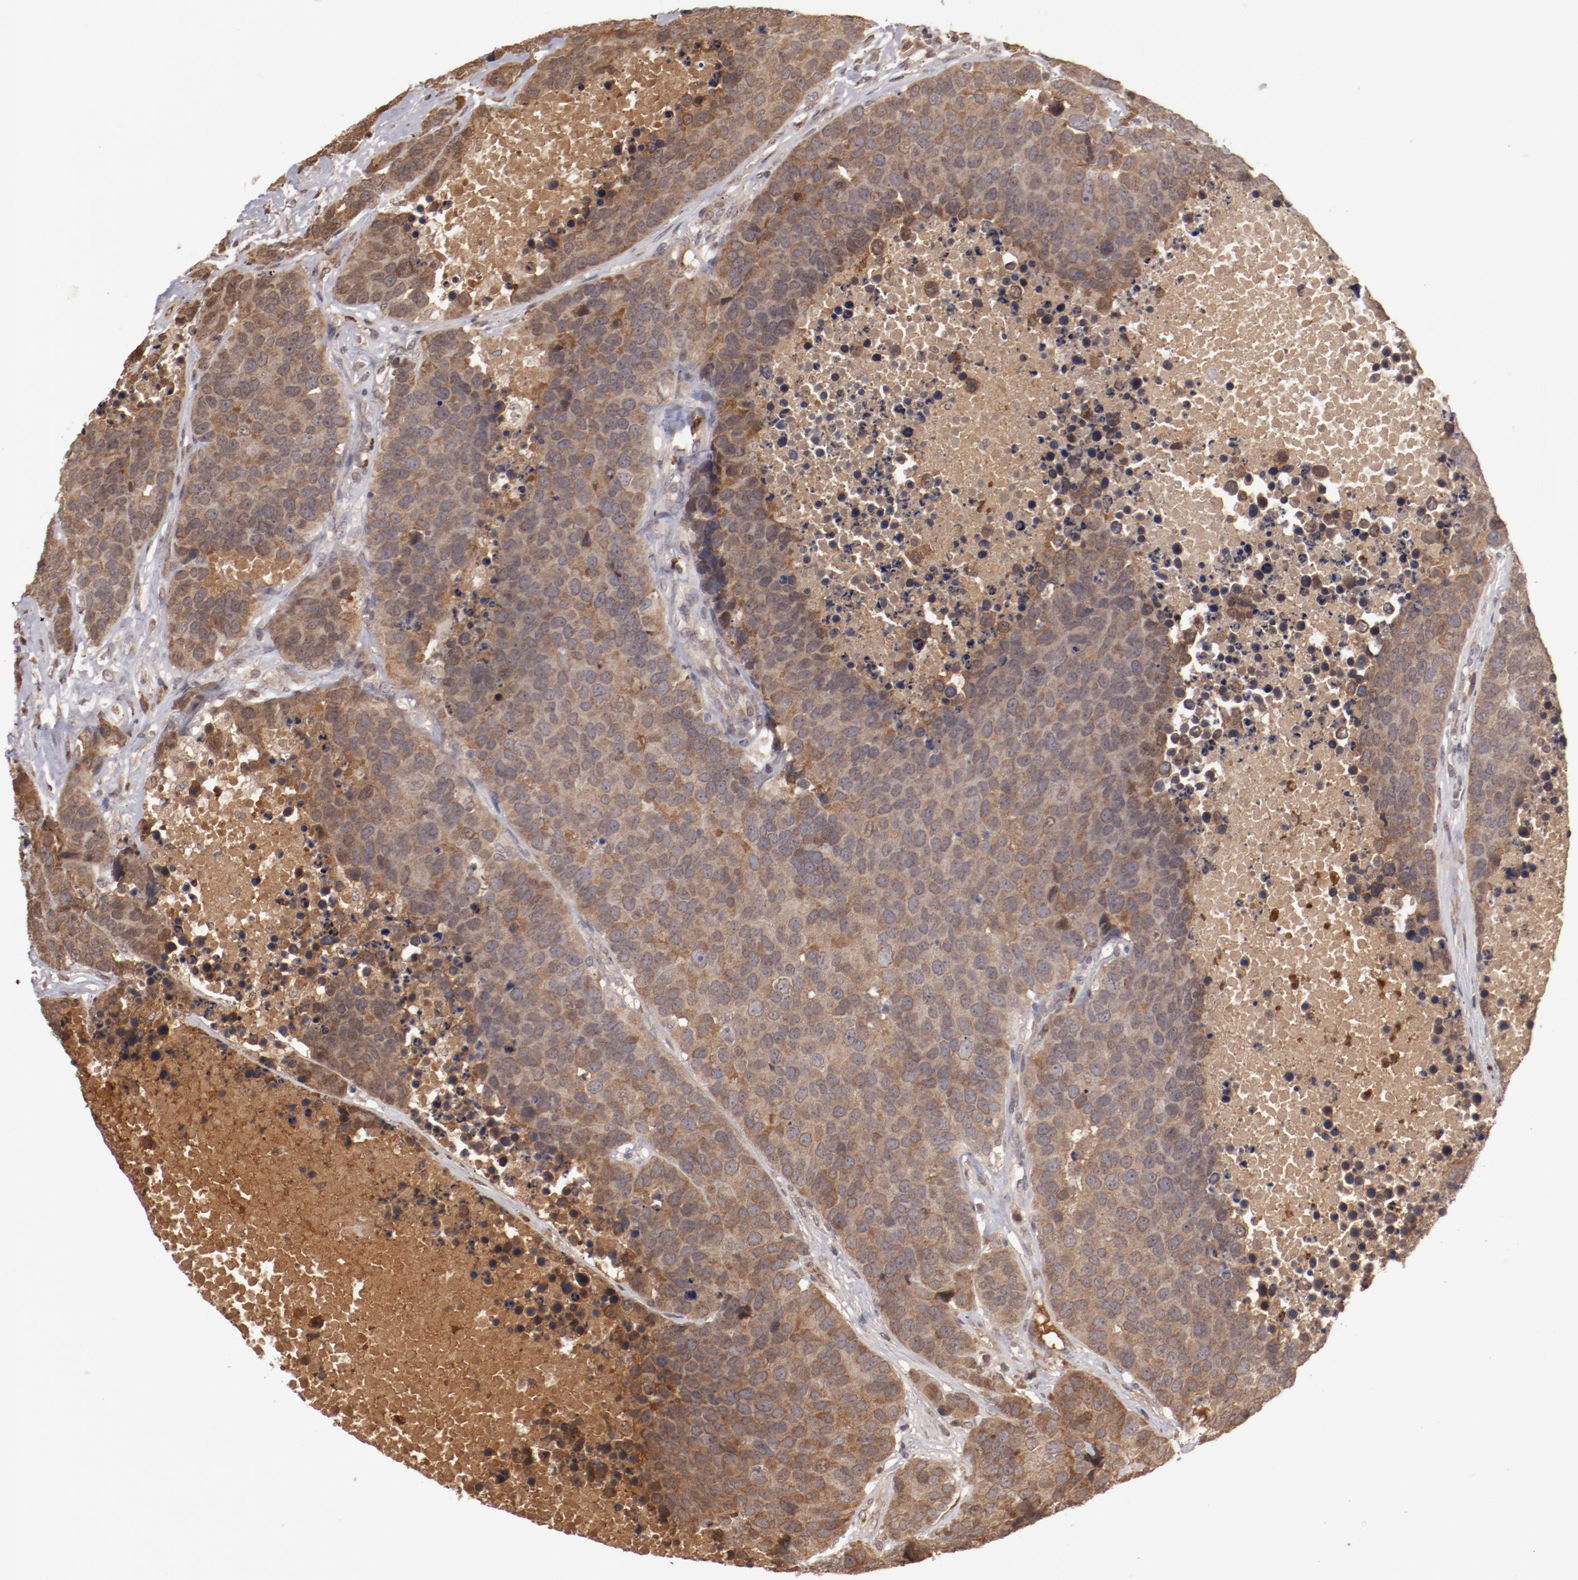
{"staining": {"intensity": "weak", "quantity": ">75%", "location": "cytoplasmic/membranous"}, "tissue": "carcinoid", "cell_type": "Tumor cells", "image_type": "cancer", "snomed": [{"axis": "morphology", "description": "Carcinoid, malignant, NOS"}, {"axis": "topography", "description": "Lung"}], "caption": "Immunohistochemistry (IHC) (DAB) staining of human carcinoid reveals weak cytoplasmic/membranous protein staining in about >75% of tumor cells.", "gene": "SERPINA7", "patient": {"sex": "male", "age": 60}}